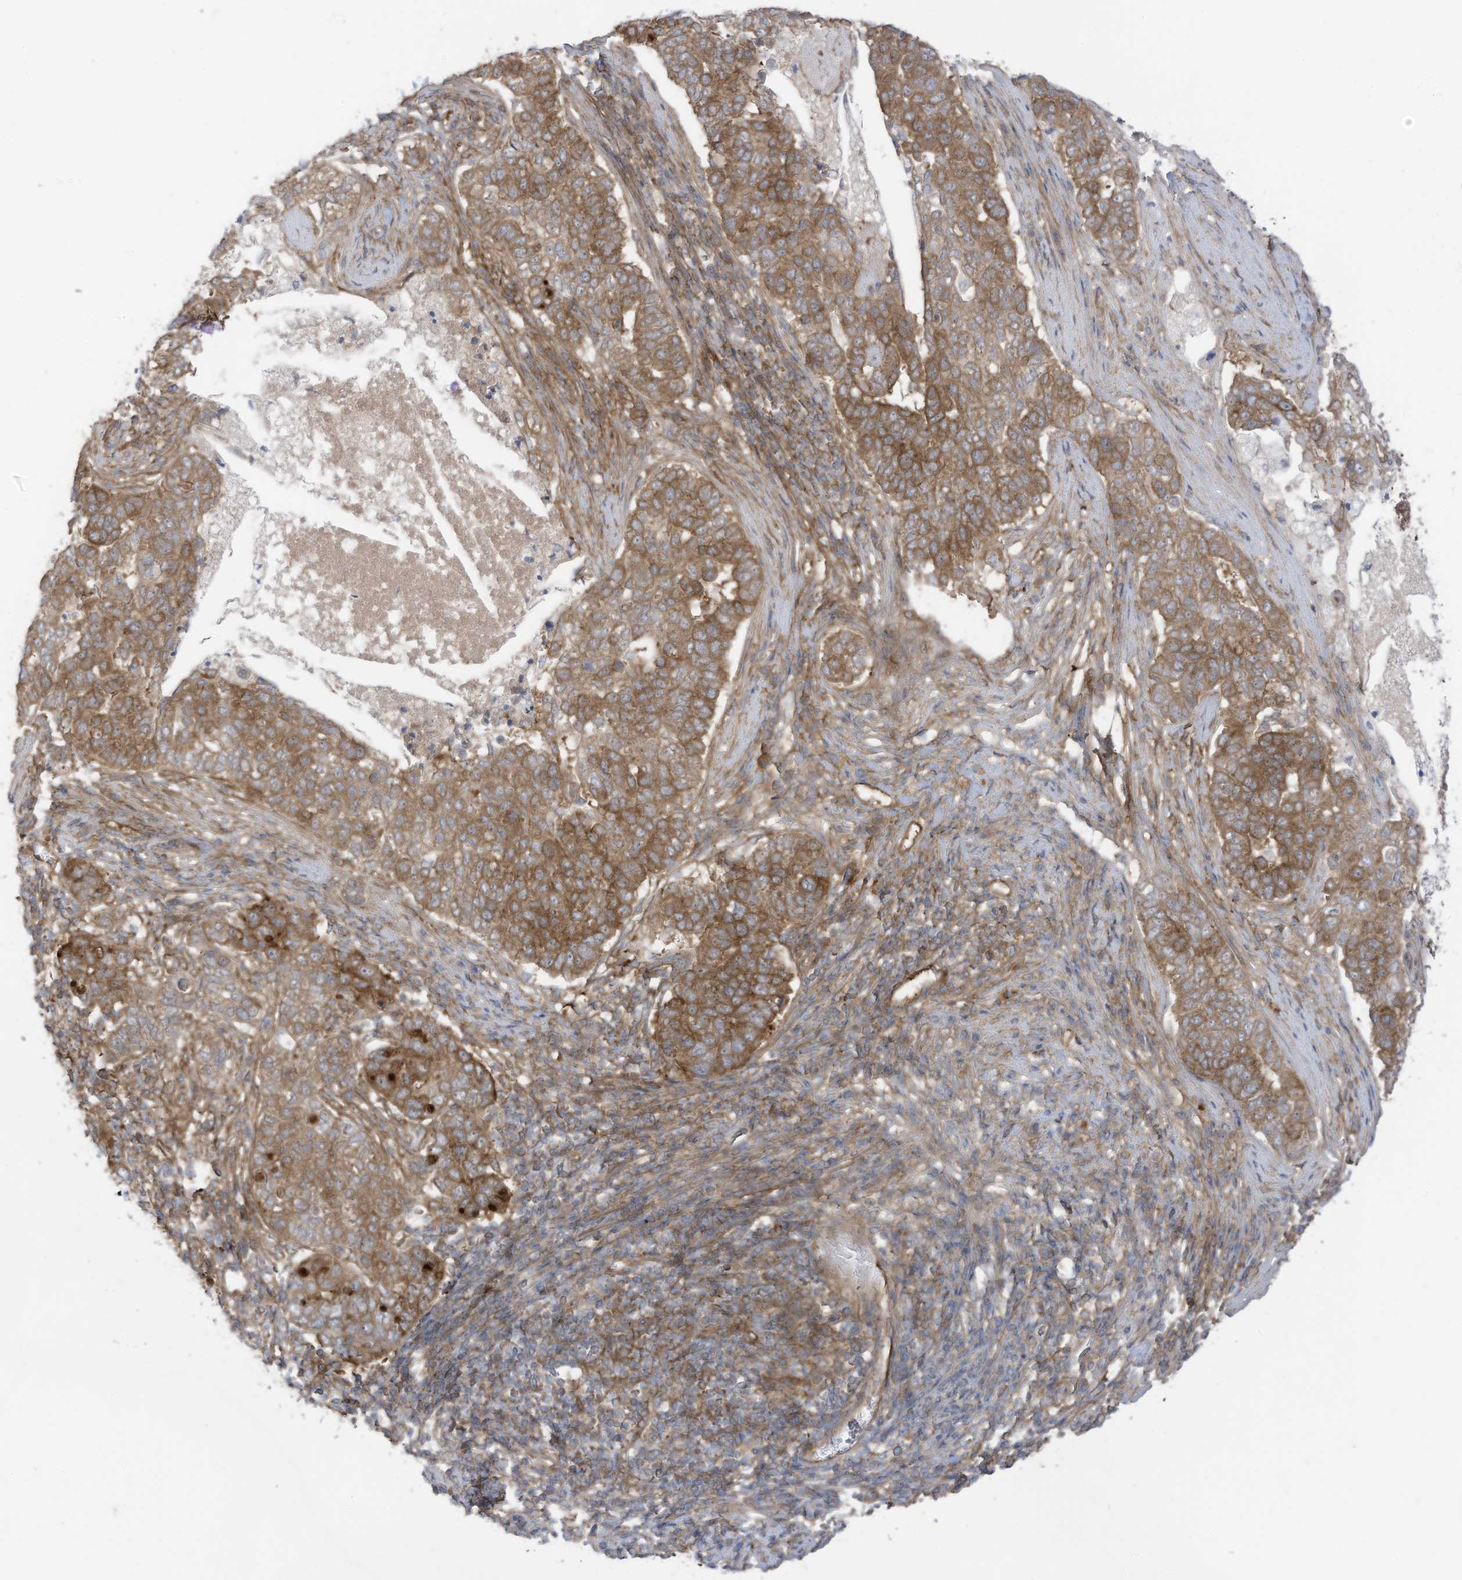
{"staining": {"intensity": "moderate", "quantity": ">75%", "location": "cytoplasmic/membranous"}, "tissue": "pancreatic cancer", "cell_type": "Tumor cells", "image_type": "cancer", "snomed": [{"axis": "morphology", "description": "Adenocarcinoma, NOS"}, {"axis": "topography", "description": "Pancreas"}], "caption": "This image displays adenocarcinoma (pancreatic) stained with immunohistochemistry (IHC) to label a protein in brown. The cytoplasmic/membranous of tumor cells show moderate positivity for the protein. Nuclei are counter-stained blue.", "gene": "REPS1", "patient": {"sex": "female", "age": 61}}